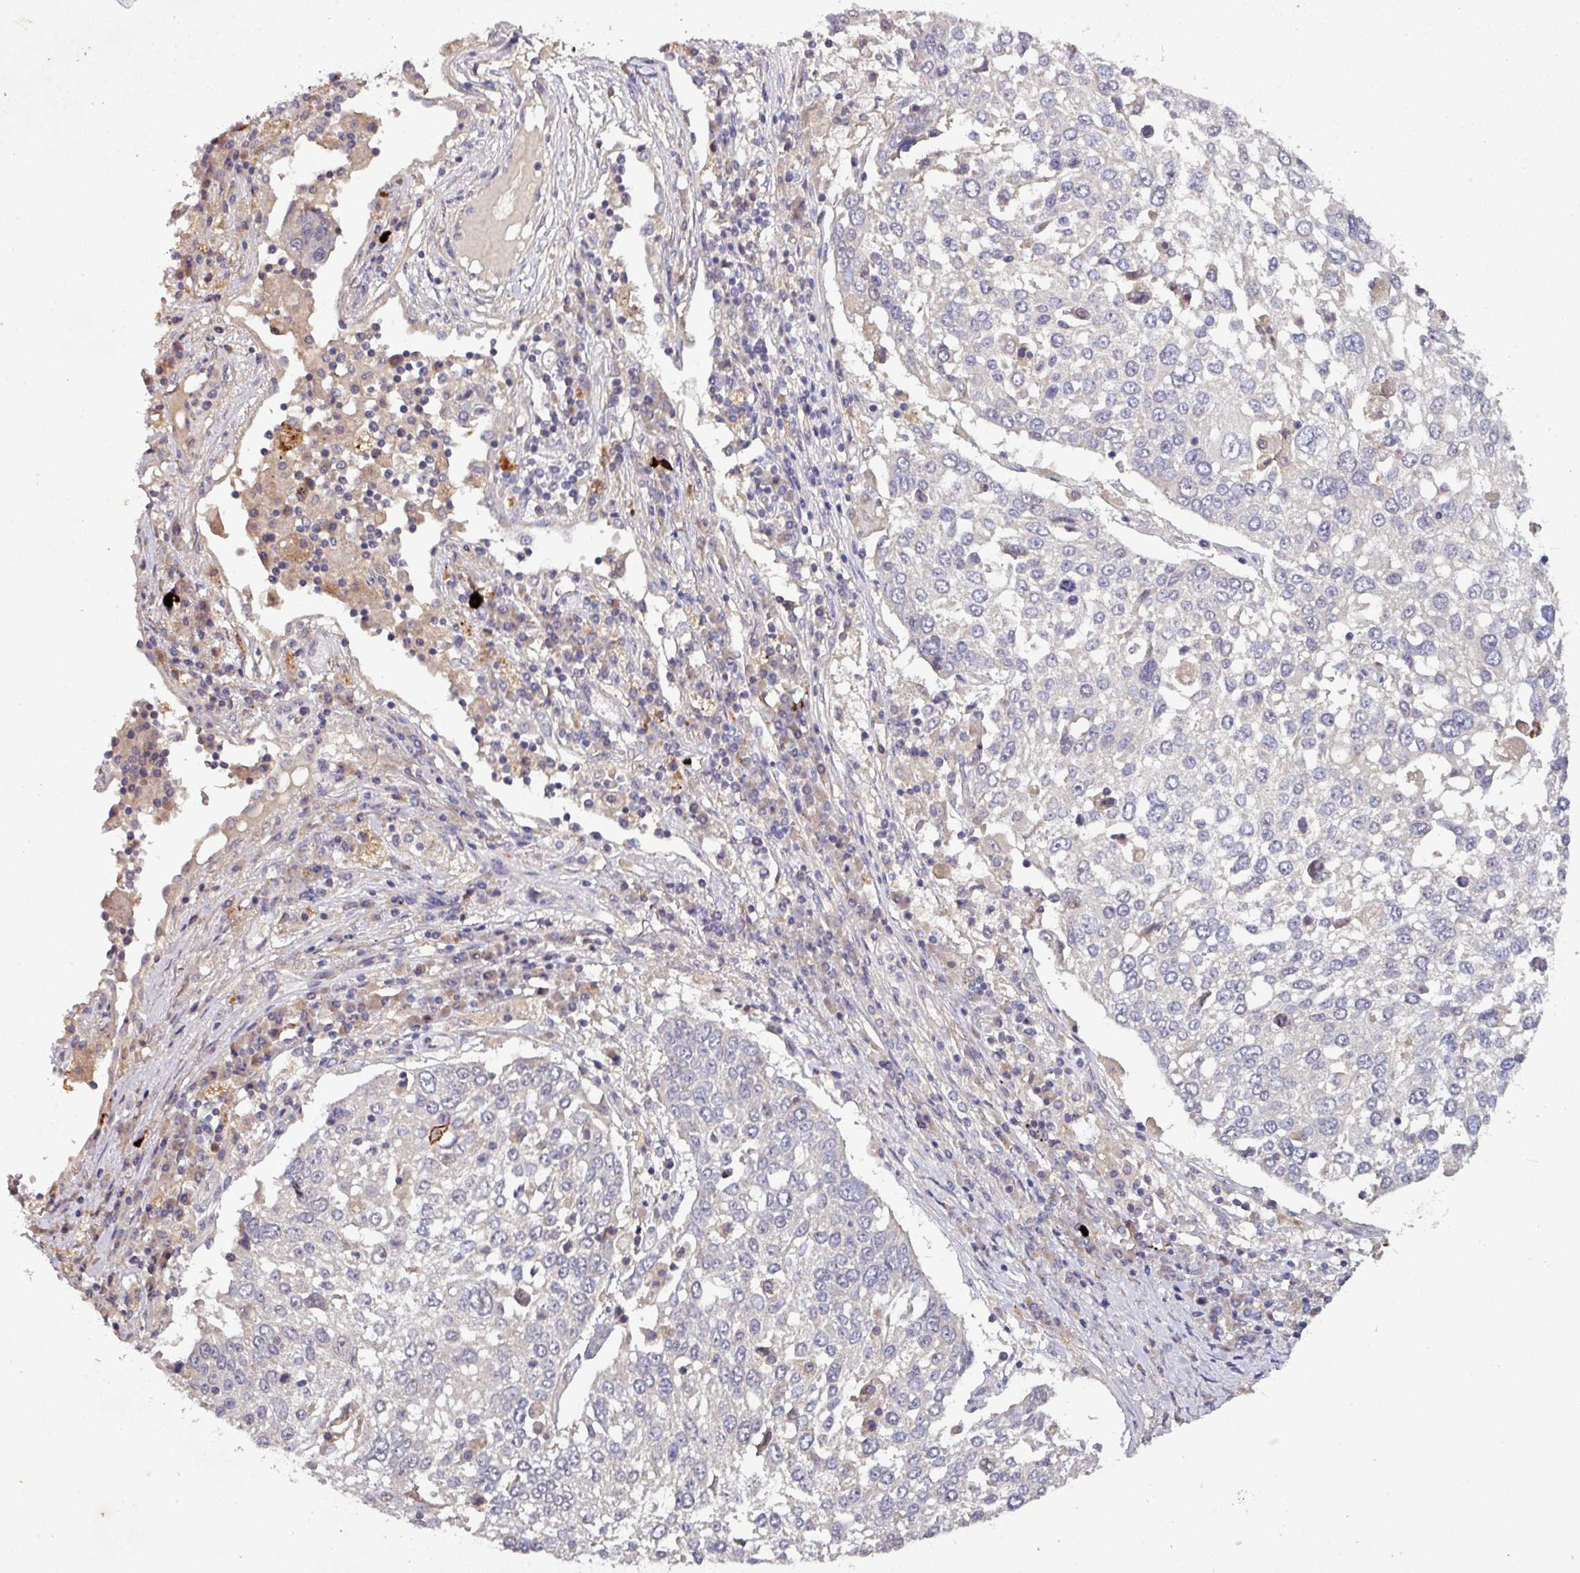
{"staining": {"intensity": "negative", "quantity": "none", "location": "none"}, "tissue": "lung cancer", "cell_type": "Tumor cells", "image_type": "cancer", "snomed": [{"axis": "morphology", "description": "Squamous cell carcinoma, NOS"}, {"axis": "topography", "description": "Lung"}], "caption": "This is an immunohistochemistry (IHC) micrograph of lung cancer. There is no staining in tumor cells.", "gene": "AEBP2", "patient": {"sex": "male", "age": 65}}